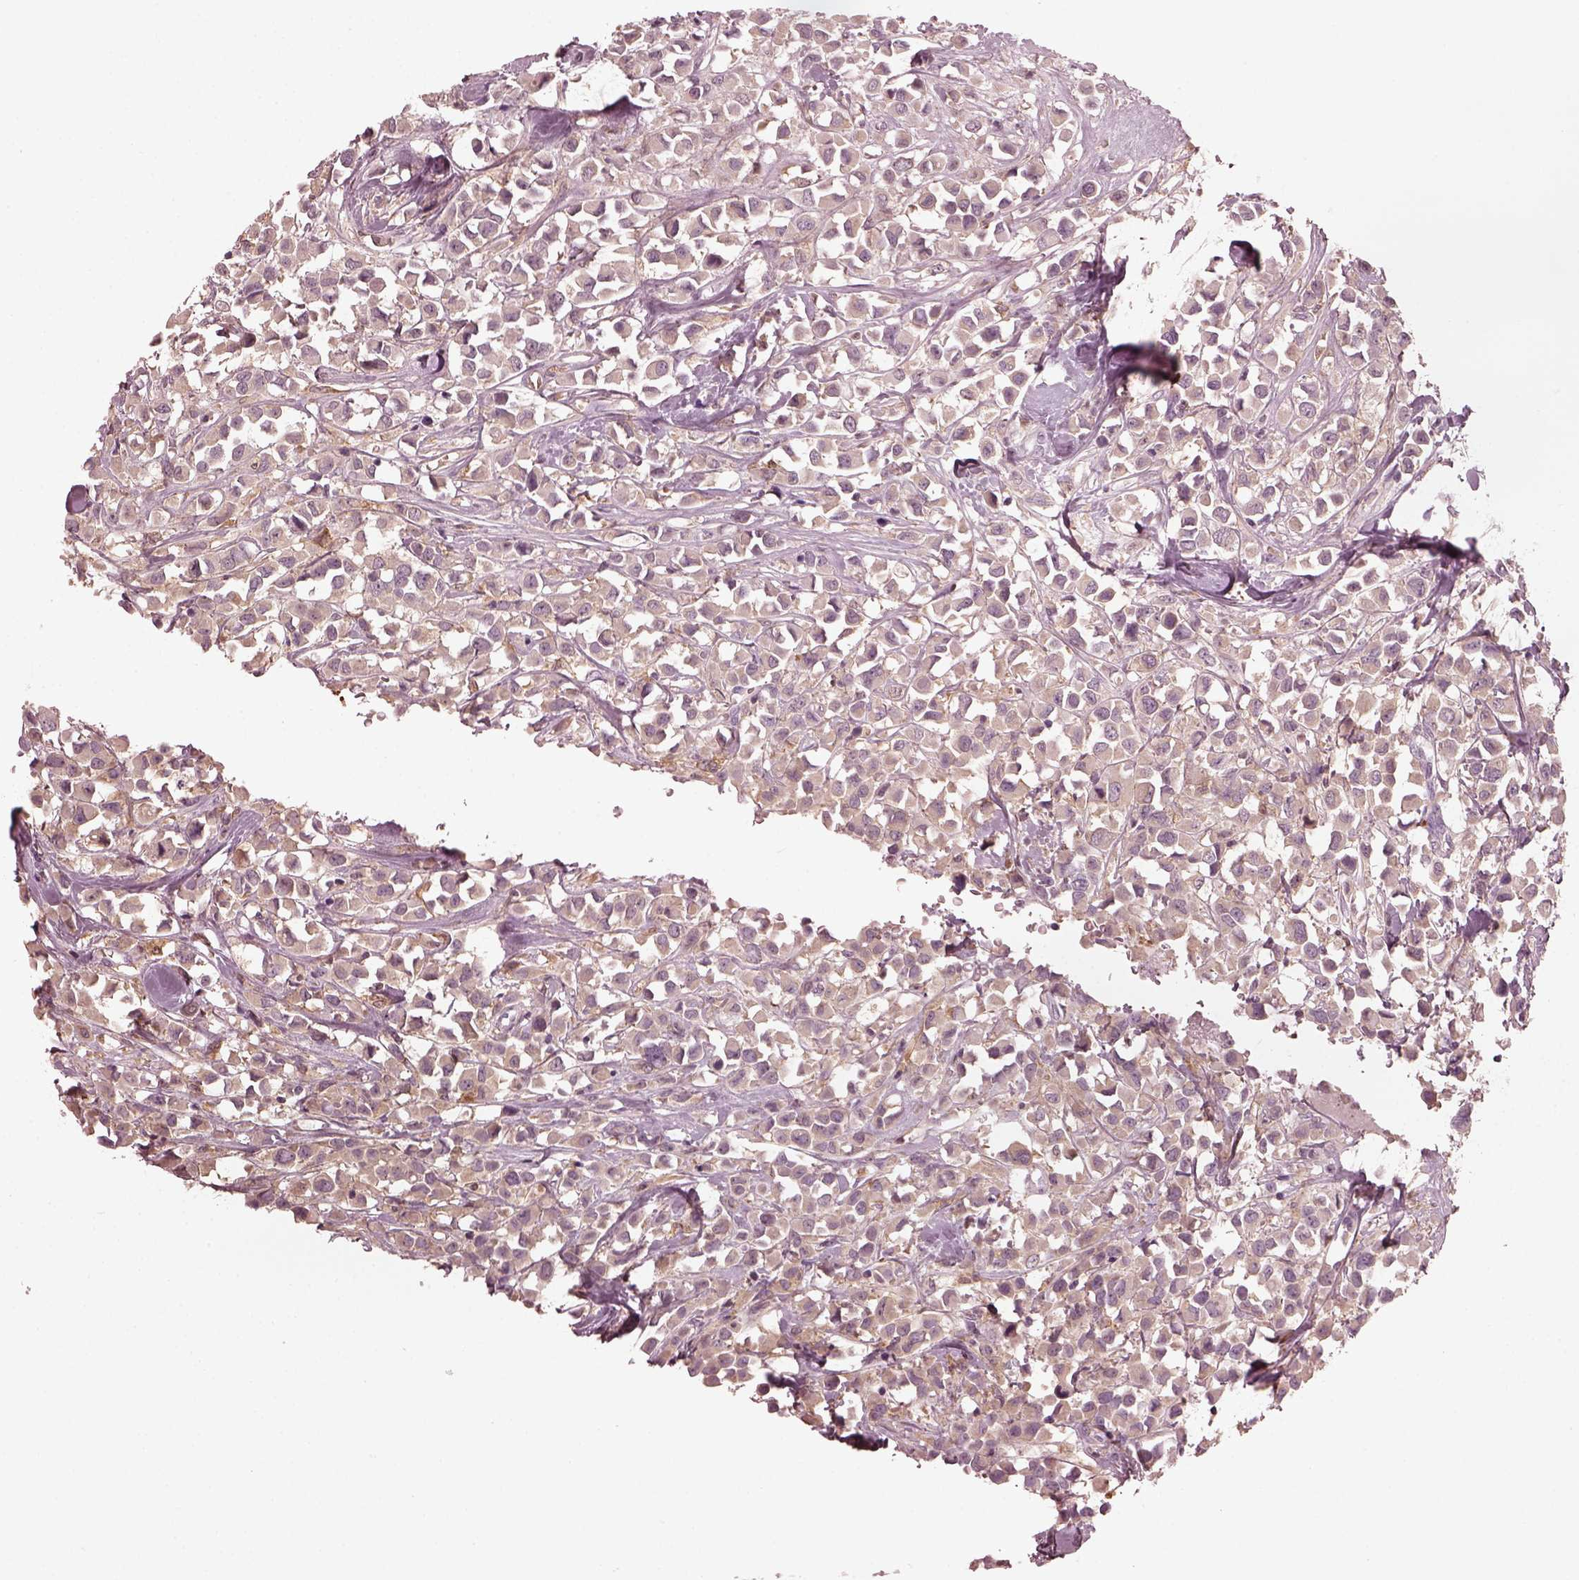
{"staining": {"intensity": "weak", "quantity": ">75%", "location": "cytoplasmic/membranous"}, "tissue": "breast cancer", "cell_type": "Tumor cells", "image_type": "cancer", "snomed": [{"axis": "morphology", "description": "Duct carcinoma"}, {"axis": "topography", "description": "Breast"}], "caption": "The histopathology image shows staining of breast cancer (invasive ductal carcinoma), revealing weak cytoplasmic/membranous protein expression (brown color) within tumor cells.", "gene": "PSTPIP2", "patient": {"sex": "female", "age": 61}}